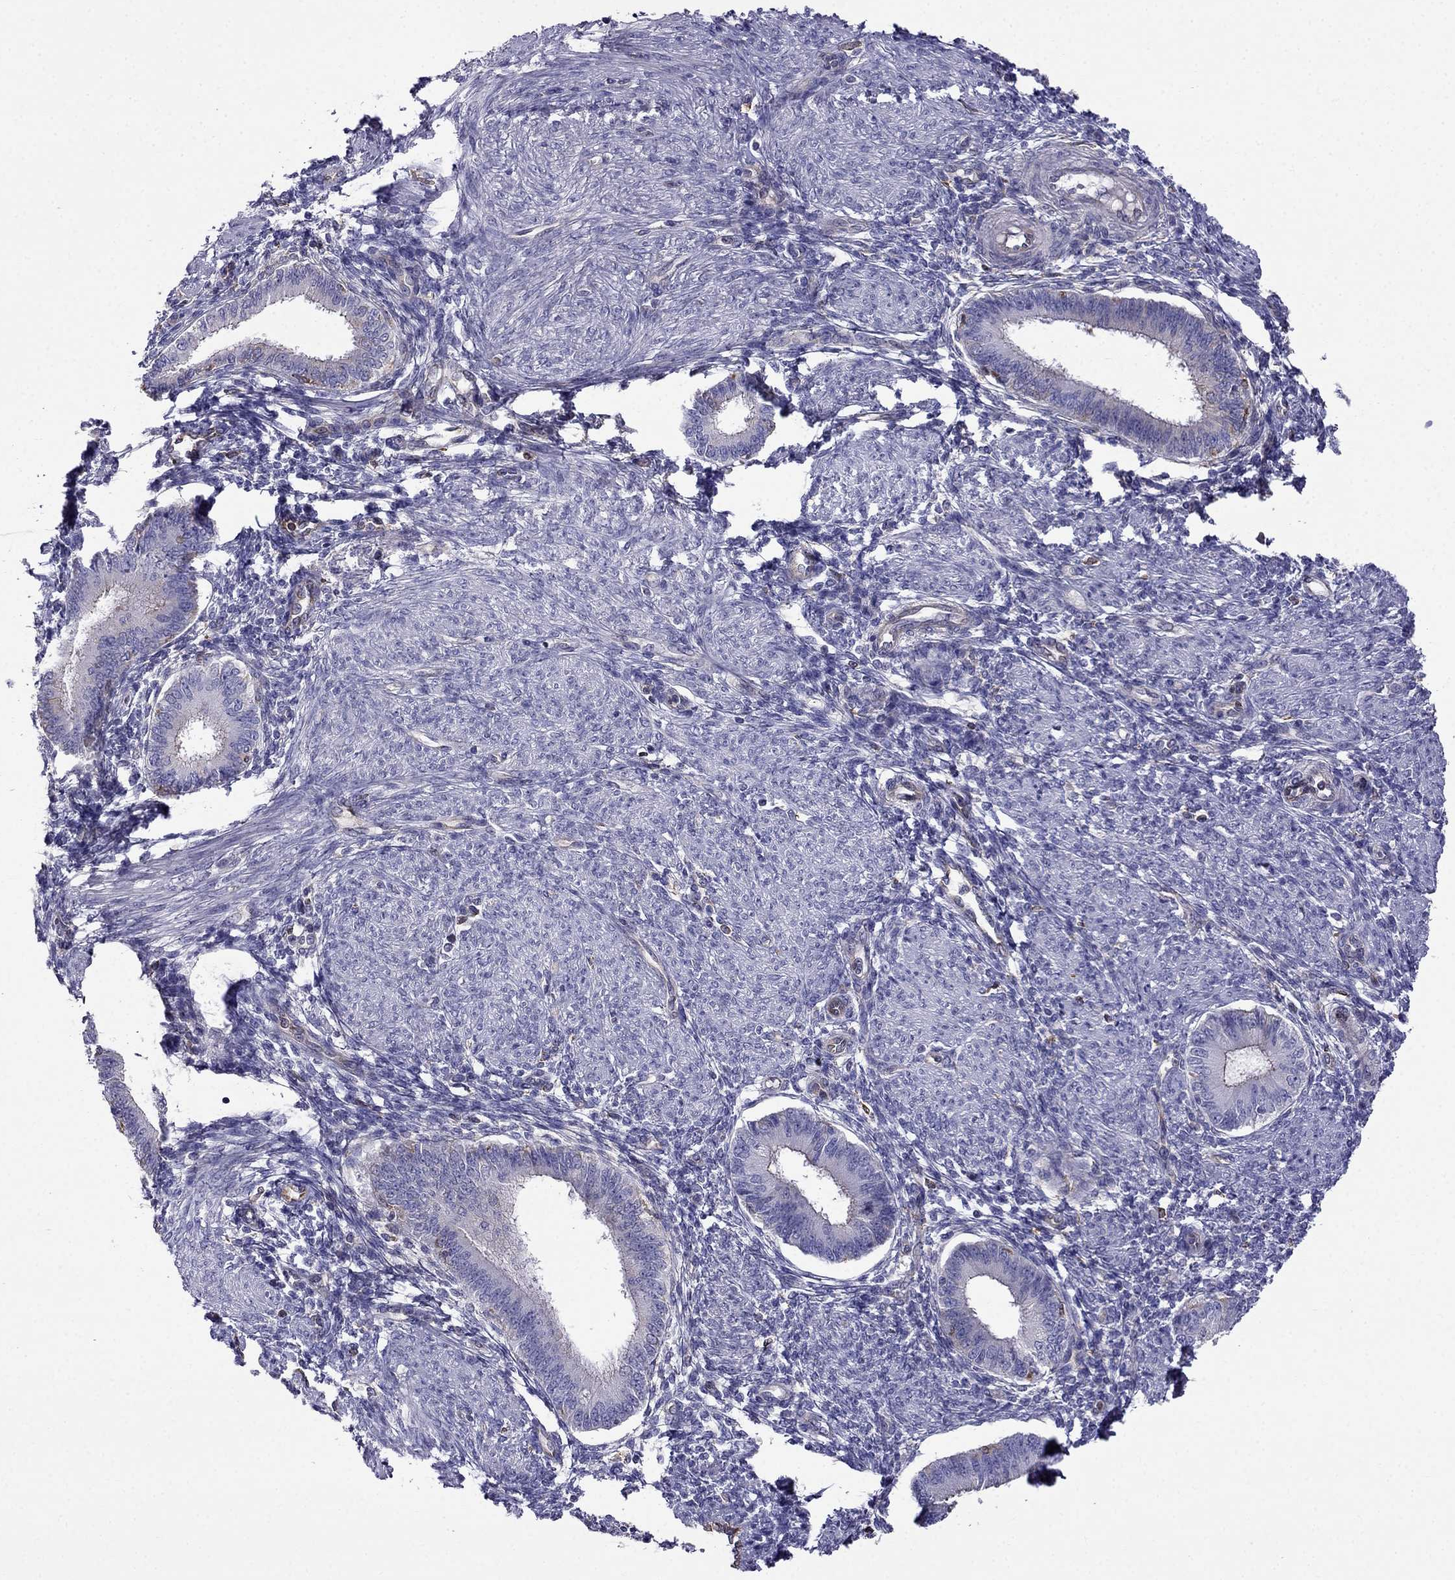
{"staining": {"intensity": "negative", "quantity": "none", "location": "none"}, "tissue": "endometrium", "cell_type": "Cells in endometrial stroma", "image_type": "normal", "snomed": [{"axis": "morphology", "description": "Normal tissue, NOS"}, {"axis": "topography", "description": "Endometrium"}], "caption": "Cells in endometrial stroma show no significant positivity in normal endometrium.", "gene": "GNAL", "patient": {"sex": "female", "age": 39}}